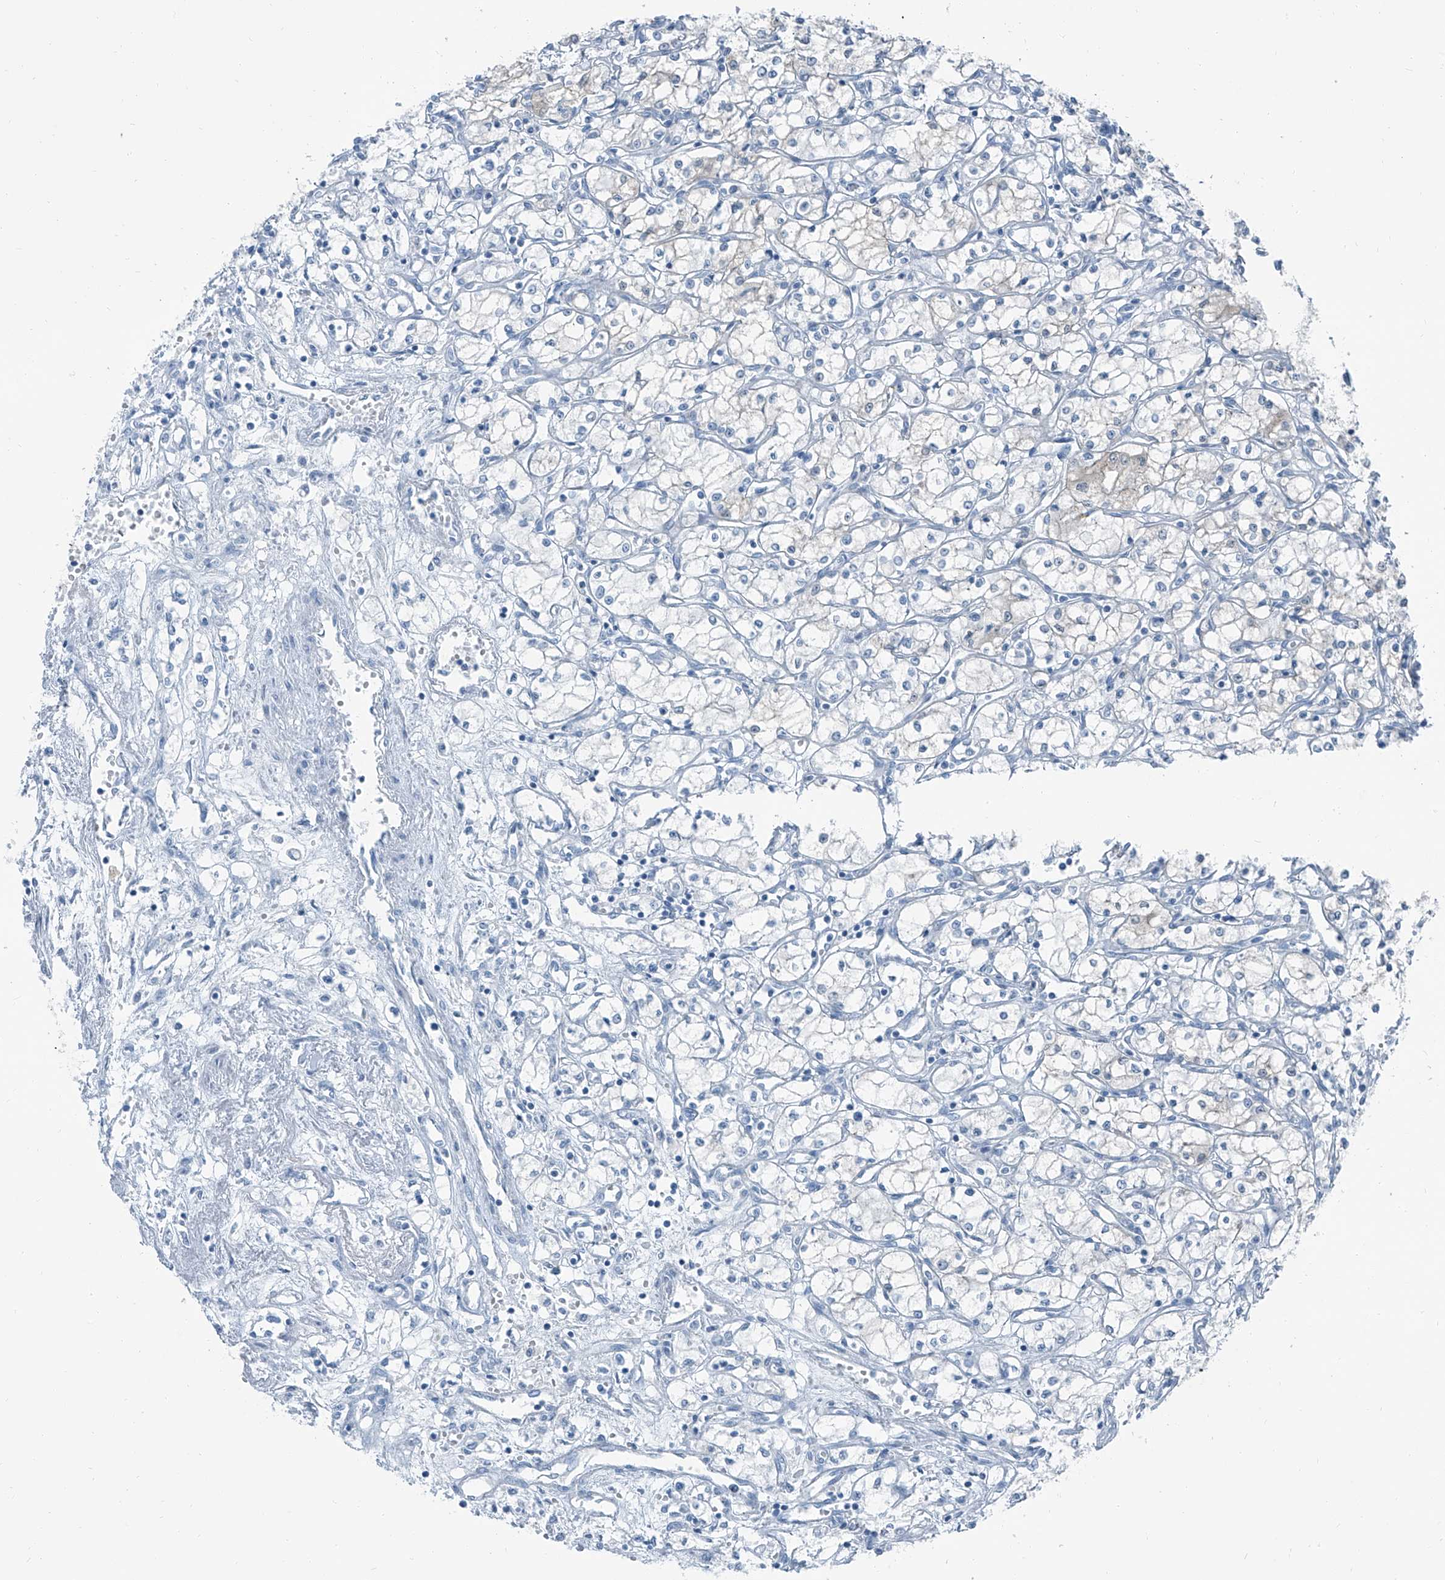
{"staining": {"intensity": "negative", "quantity": "none", "location": "none"}, "tissue": "renal cancer", "cell_type": "Tumor cells", "image_type": "cancer", "snomed": [{"axis": "morphology", "description": "Adenocarcinoma, NOS"}, {"axis": "topography", "description": "Kidney"}], "caption": "Tumor cells are negative for brown protein staining in adenocarcinoma (renal).", "gene": "RGN", "patient": {"sex": "male", "age": 59}}